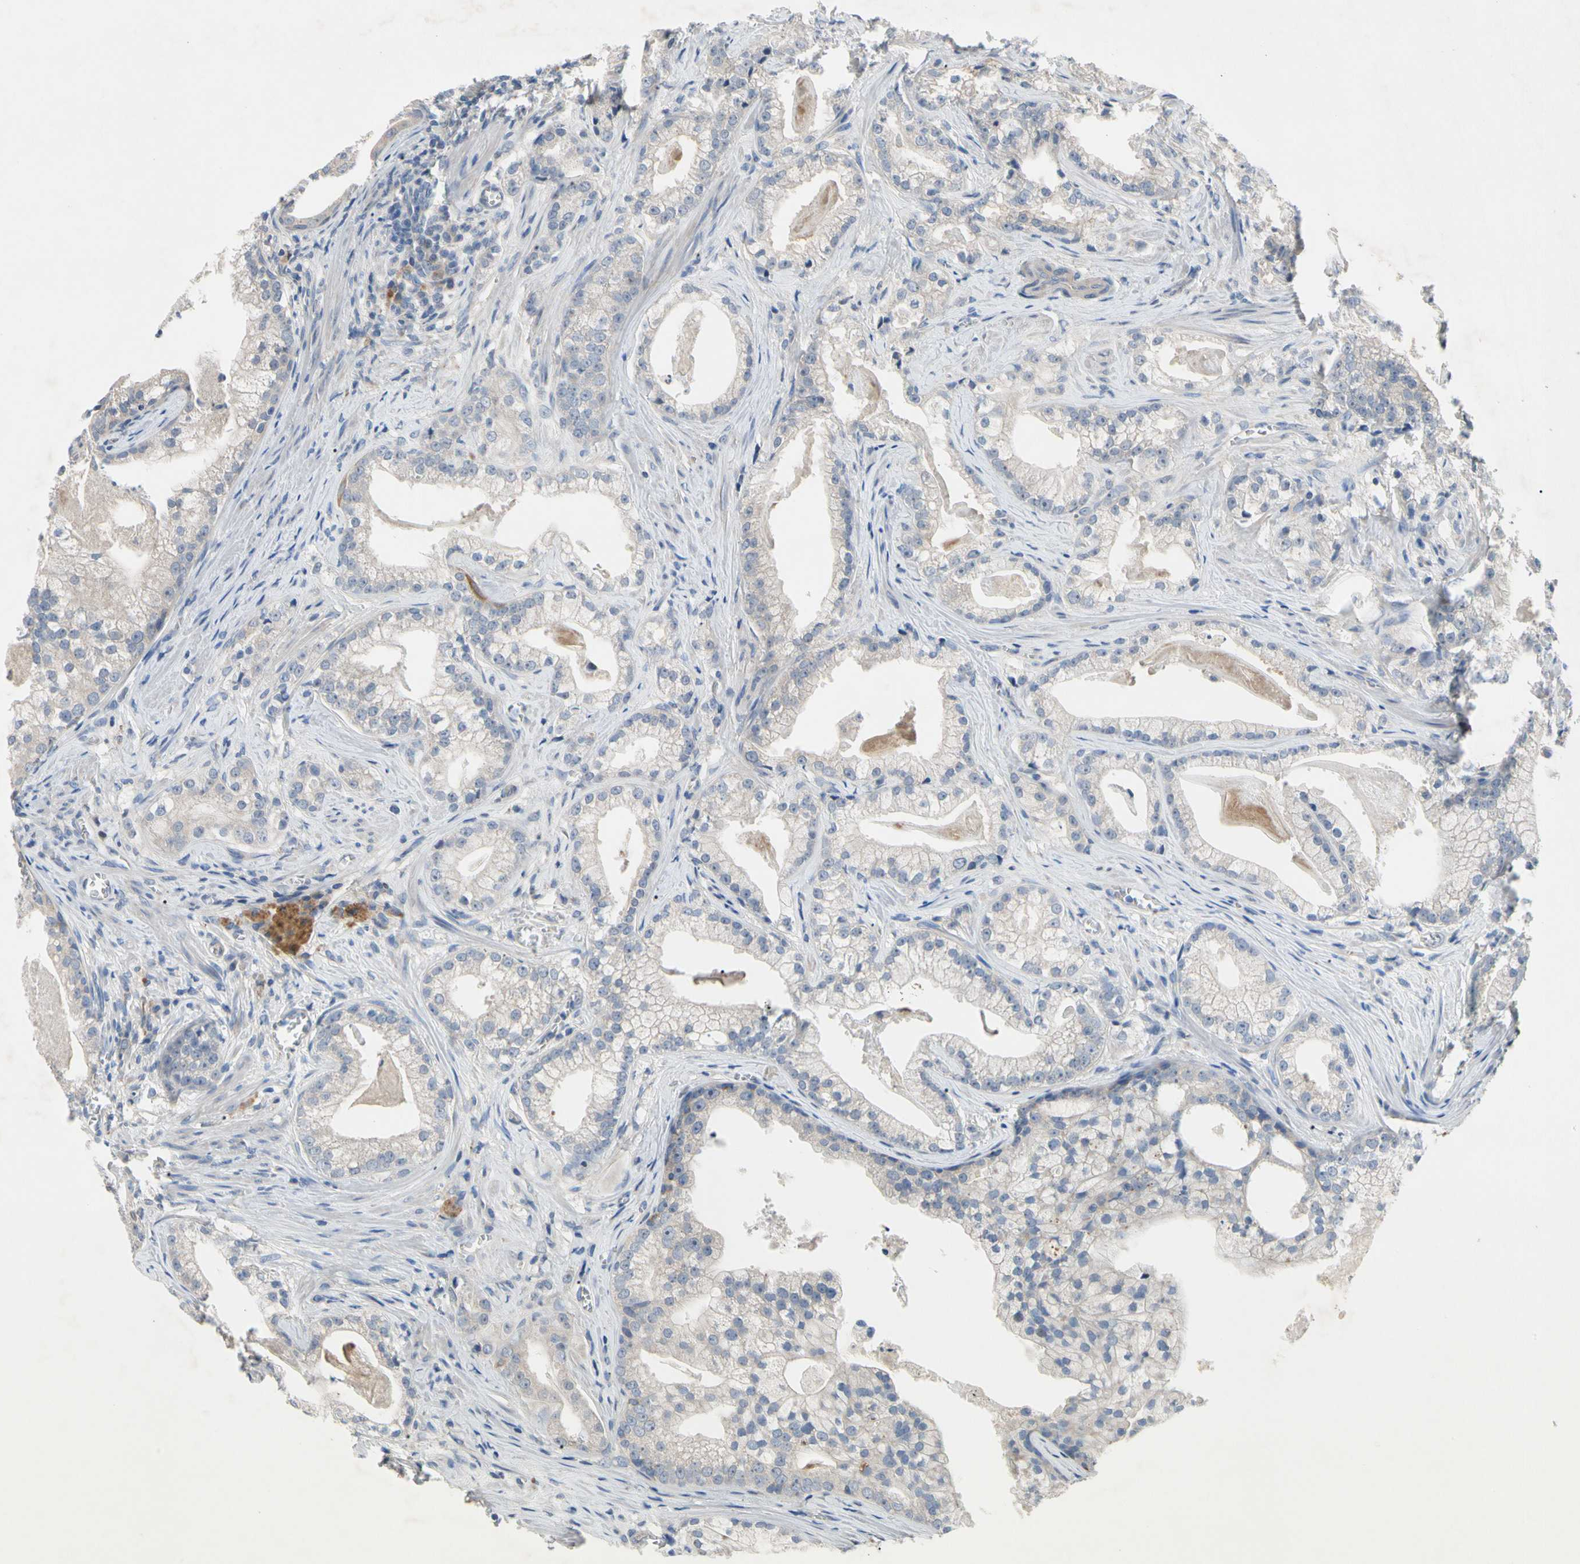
{"staining": {"intensity": "negative", "quantity": "none", "location": "none"}, "tissue": "prostate cancer", "cell_type": "Tumor cells", "image_type": "cancer", "snomed": [{"axis": "morphology", "description": "Adenocarcinoma, Low grade"}, {"axis": "topography", "description": "Prostate"}], "caption": "Prostate cancer (adenocarcinoma (low-grade)) stained for a protein using immunohistochemistry exhibits no expression tumor cells.", "gene": "GAS6", "patient": {"sex": "male", "age": 59}}